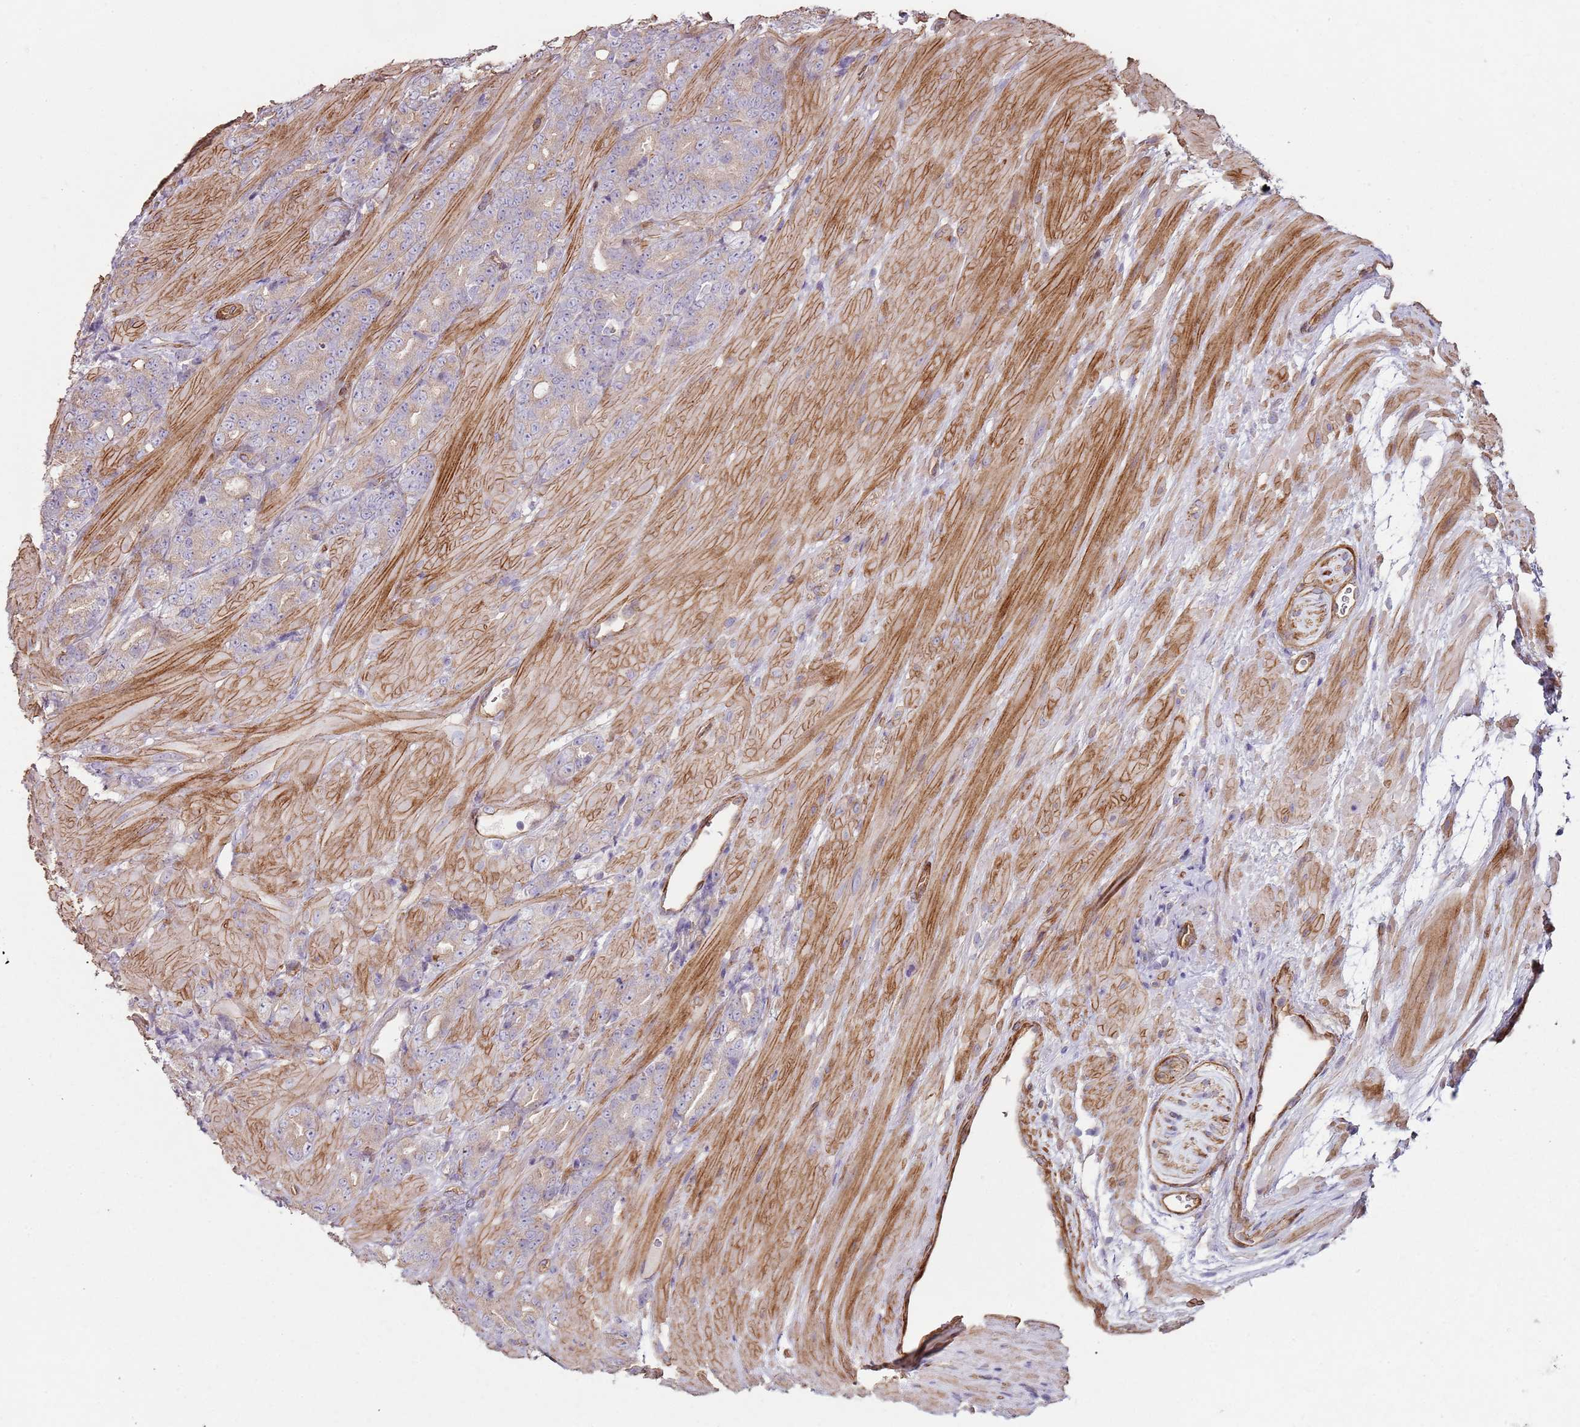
{"staining": {"intensity": "negative", "quantity": "none", "location": "none"}, "tissue": "prostate cancer", "cell_type": "Tumor cells", "image_type": "cancer", "snomed": [{"axis": "morphology", "description": "Adenocarcinoma, High grade"}, {"axis": "topography", "description": "Prostate"}], "caption": "Micrograph shows no protein staining in tumor cells of adenocarcinoma (high-grade) (prostate) tissue.", "gene": "PHLPP2", "patient": {"sex": "male", "age": 62}}